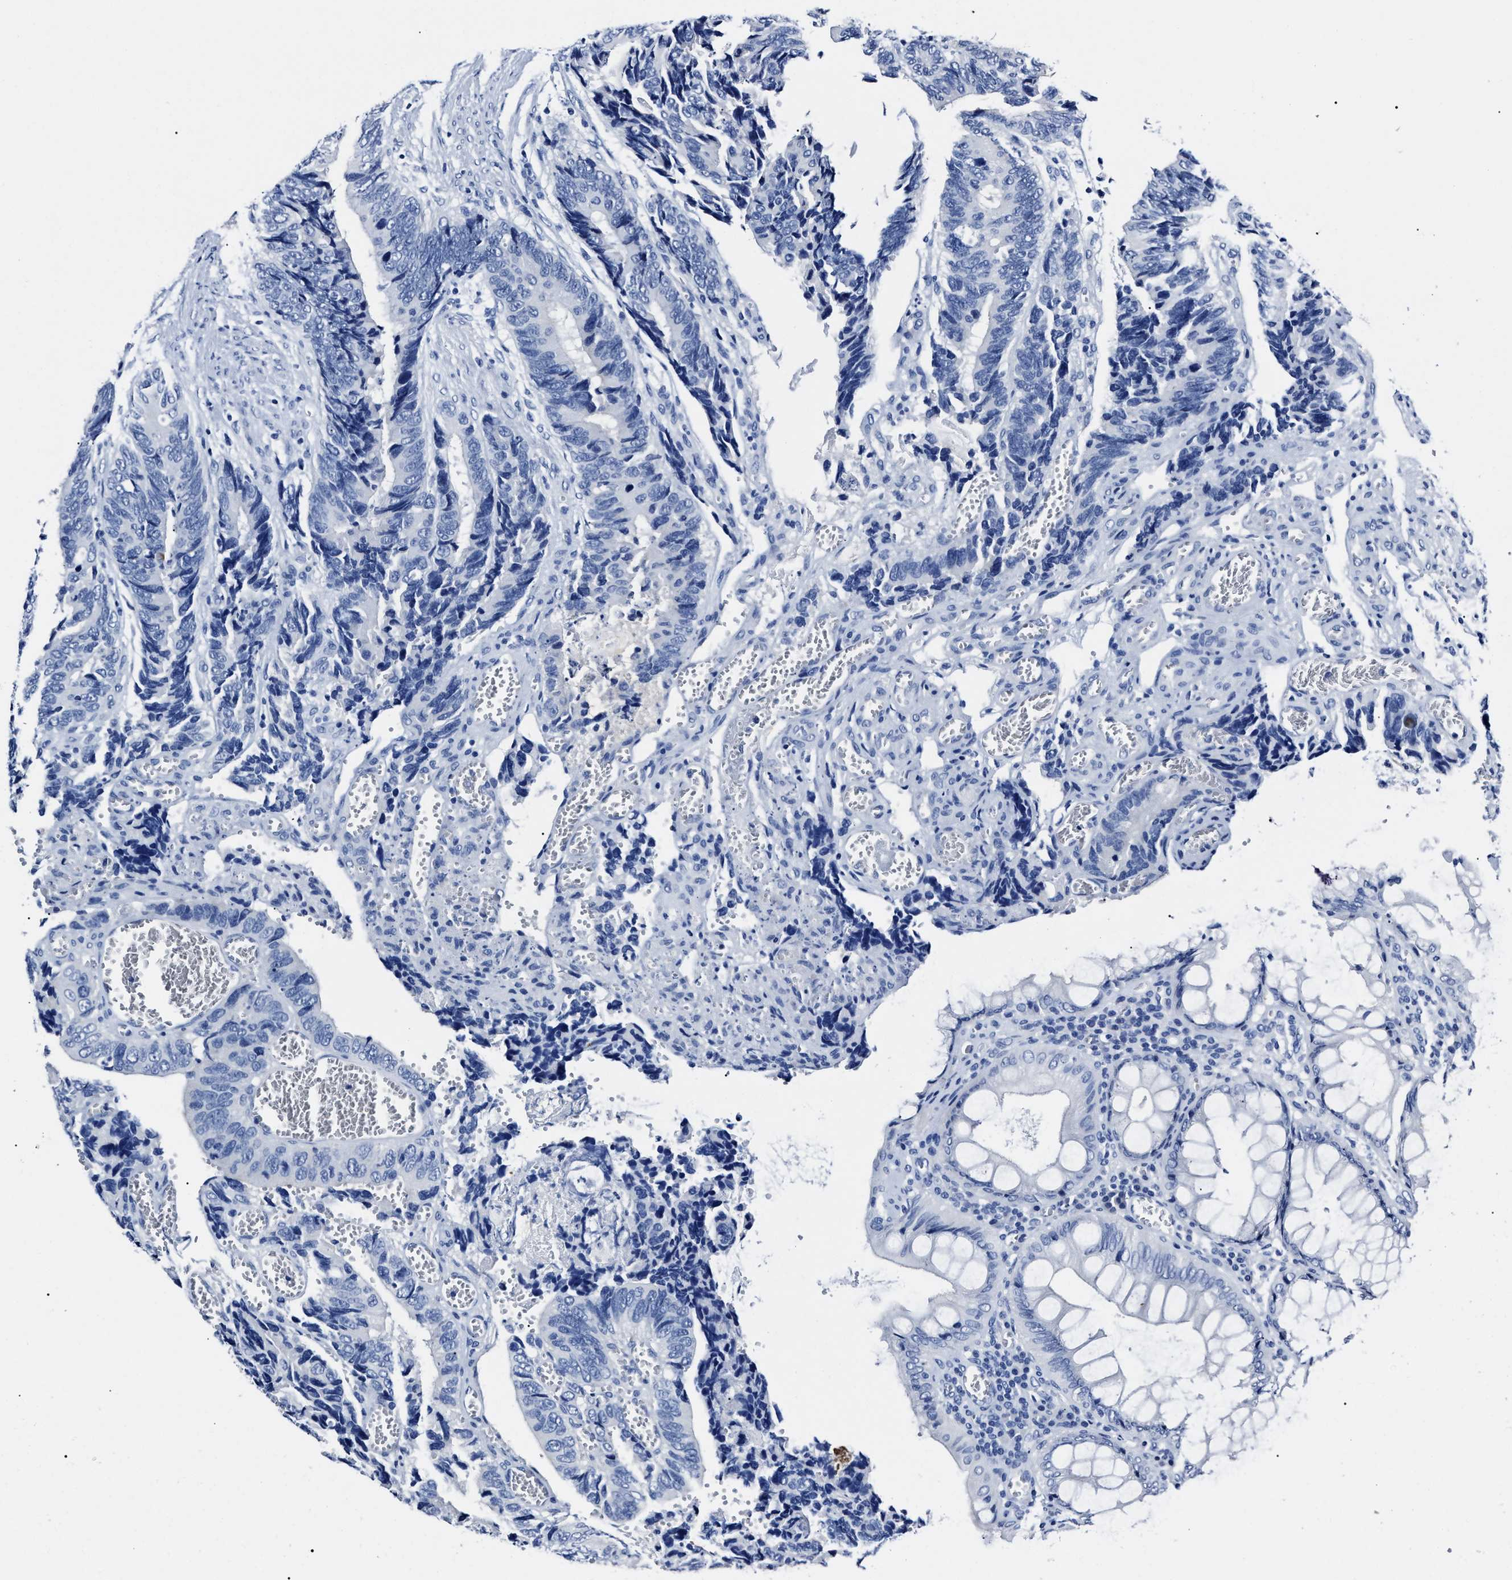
{"staining": {"intensity": "negative", "quantity": "none", "location": "none"}, "tissue": "colorectal cancer", "cell_type": "Tumor cells", "image_type": "cancer", "snomed": [{"axis": "morphology", "description": "Adenocarcinoma, NOS"}, {"axis": "topography", "description": "Colon"}], "caption": "Human colorectal cancer (adenocarcinoma) stained for a protein using IHC shows no positivity in tumor cells.", "gene": "ALPG", "patient": {"sex": "male", "age": 72}}